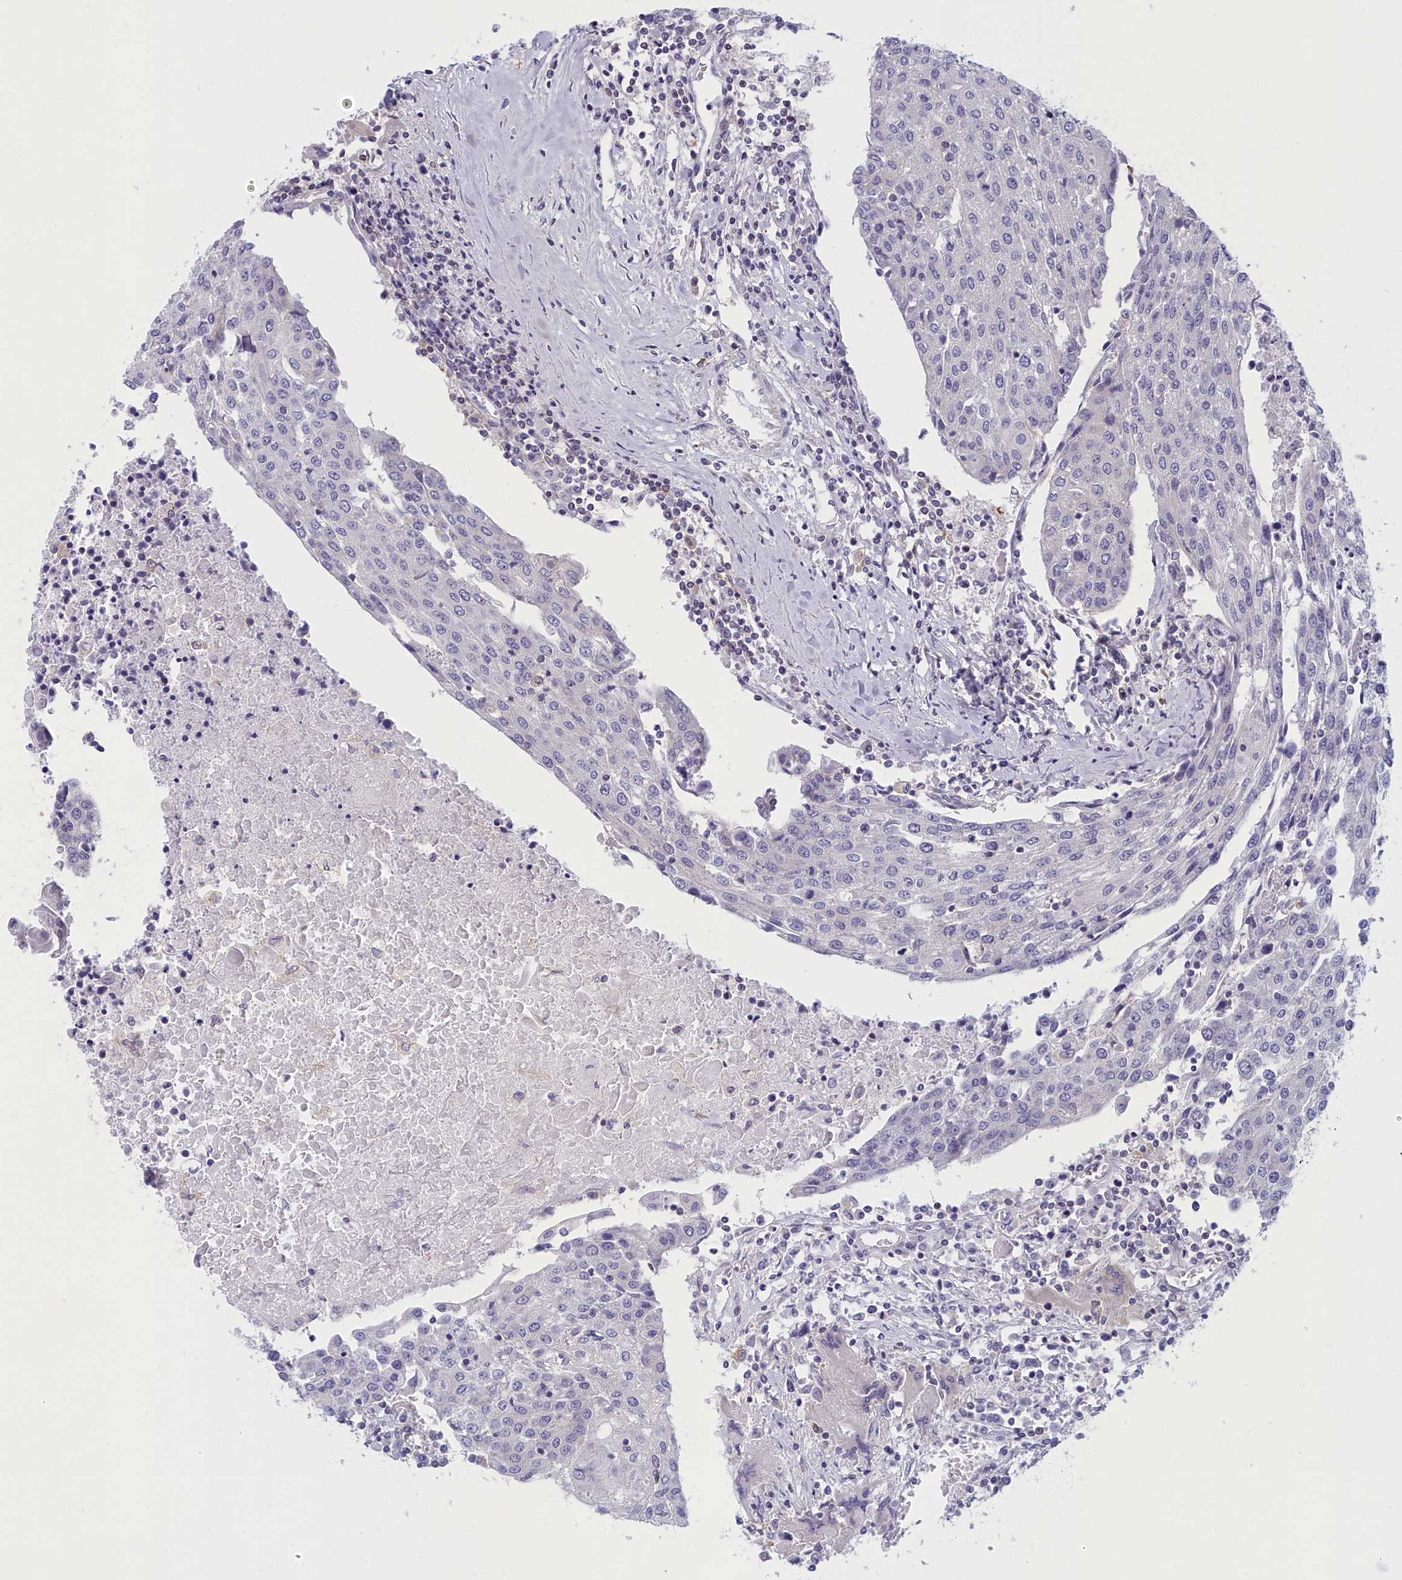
{"staining": {"intensity": "negative", "quantity": "none", "location": "none"}, "tissue": "urothelial cancer", "cell_type": "Tumor cells", "image_type": "cancer", "snomed": [{"axis": "morphology", "description": "Urothelial carcinoma, High grade"}, {"axis": "topography", "description": "Urinary bladder"}], "caption": "Human urothelial cancer stained for a protein using immunohistochemistry (IHC) reveals no positivity in tumor cells.", "gene": "NOL10", "patient": {"sex": "female", "age": 85}}